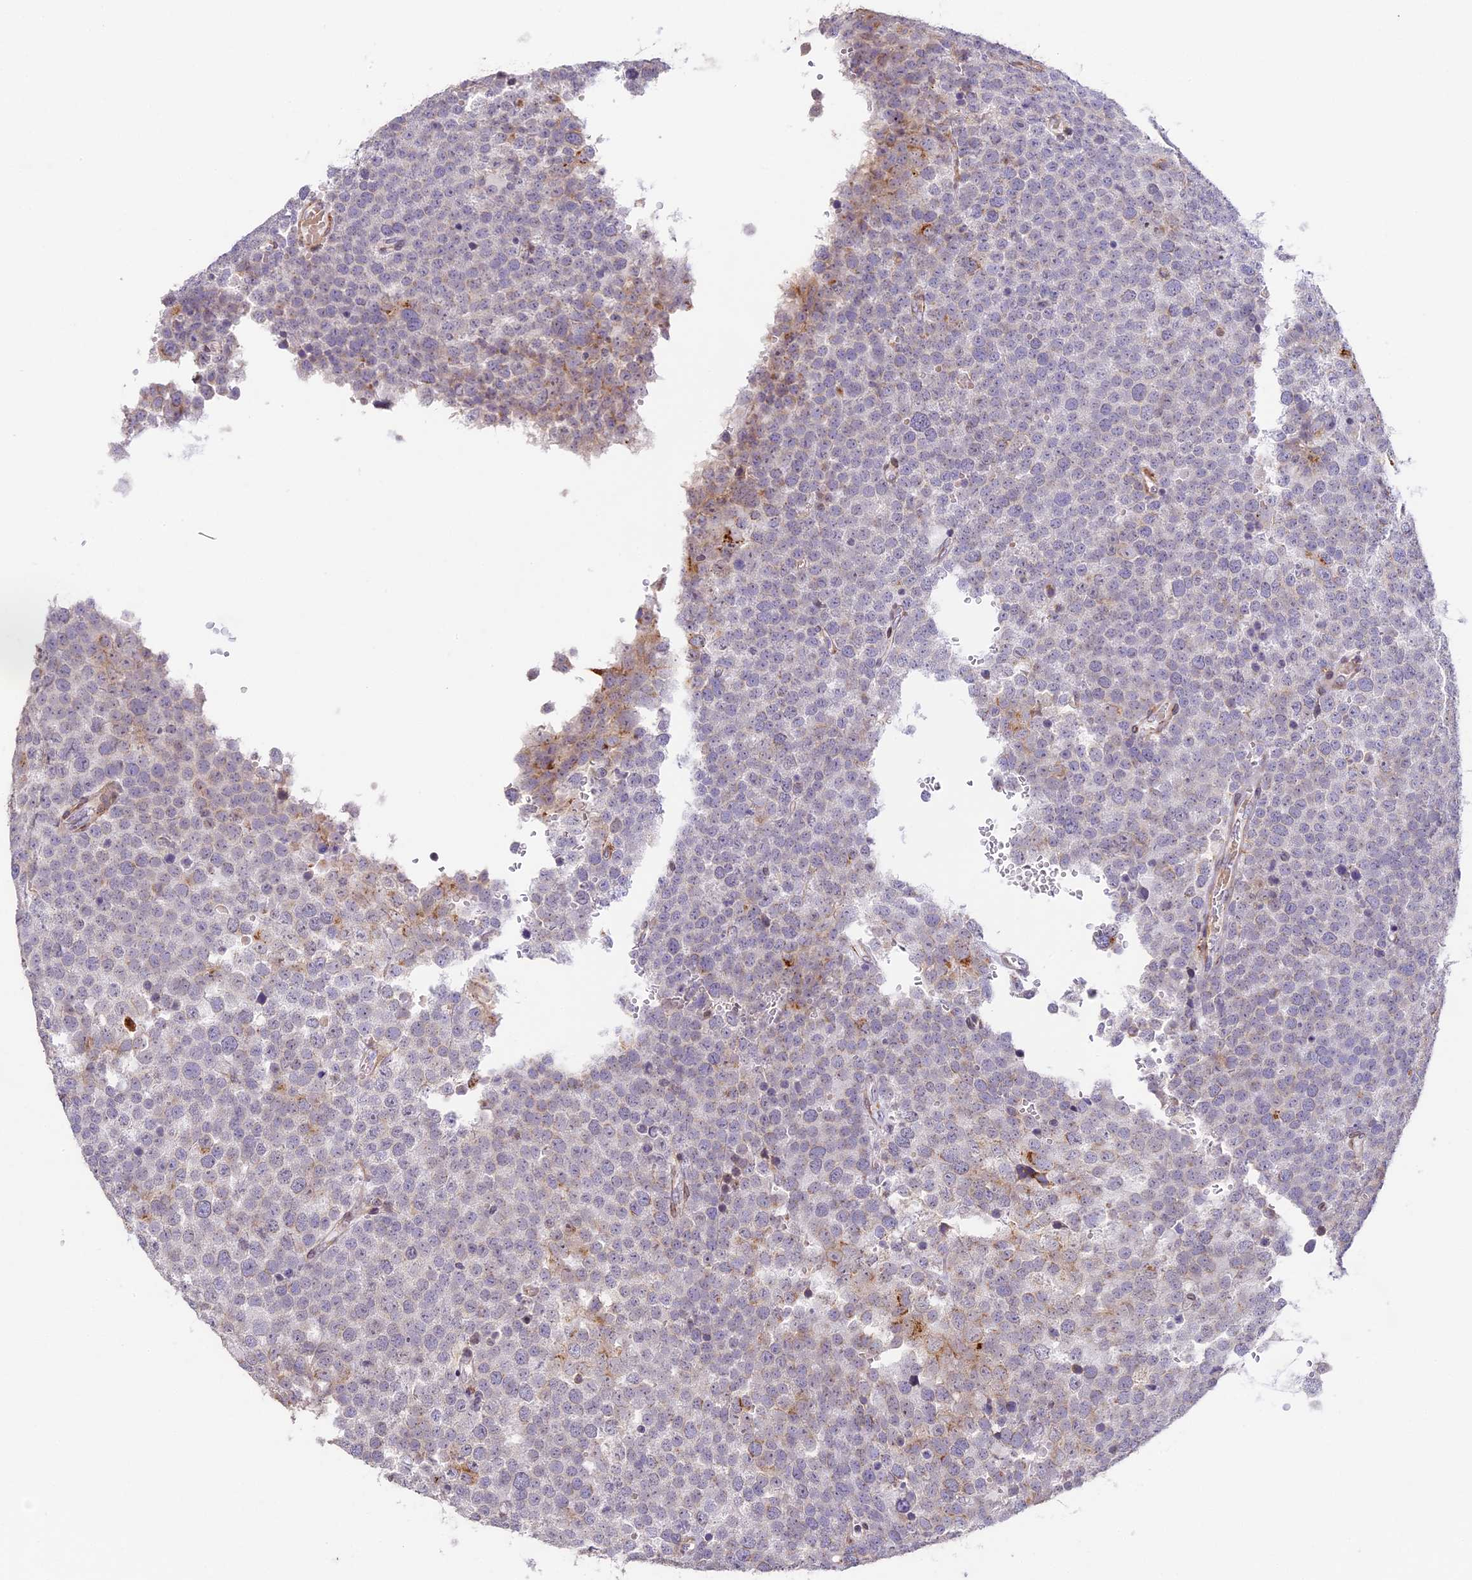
{"staining": {"intensity": "weak", "quantity": "<25%", "location": "cytoplasmic/membranous"}, "tissue": "testis cancer", "cell_type": "Tumor cells", "image_type": "cancer", "snomed": [{"axis": "morphology", "description": "Seminoma, NOS"}, {"axis": "topography", "description": "Testis"}], "caption": "Tumor cells are negative for protein expression in human testis seminoma. (DAB IHC, high magnification).", "gene": "HEATR5B", "patient": {"sex": "male", "age": 71}}